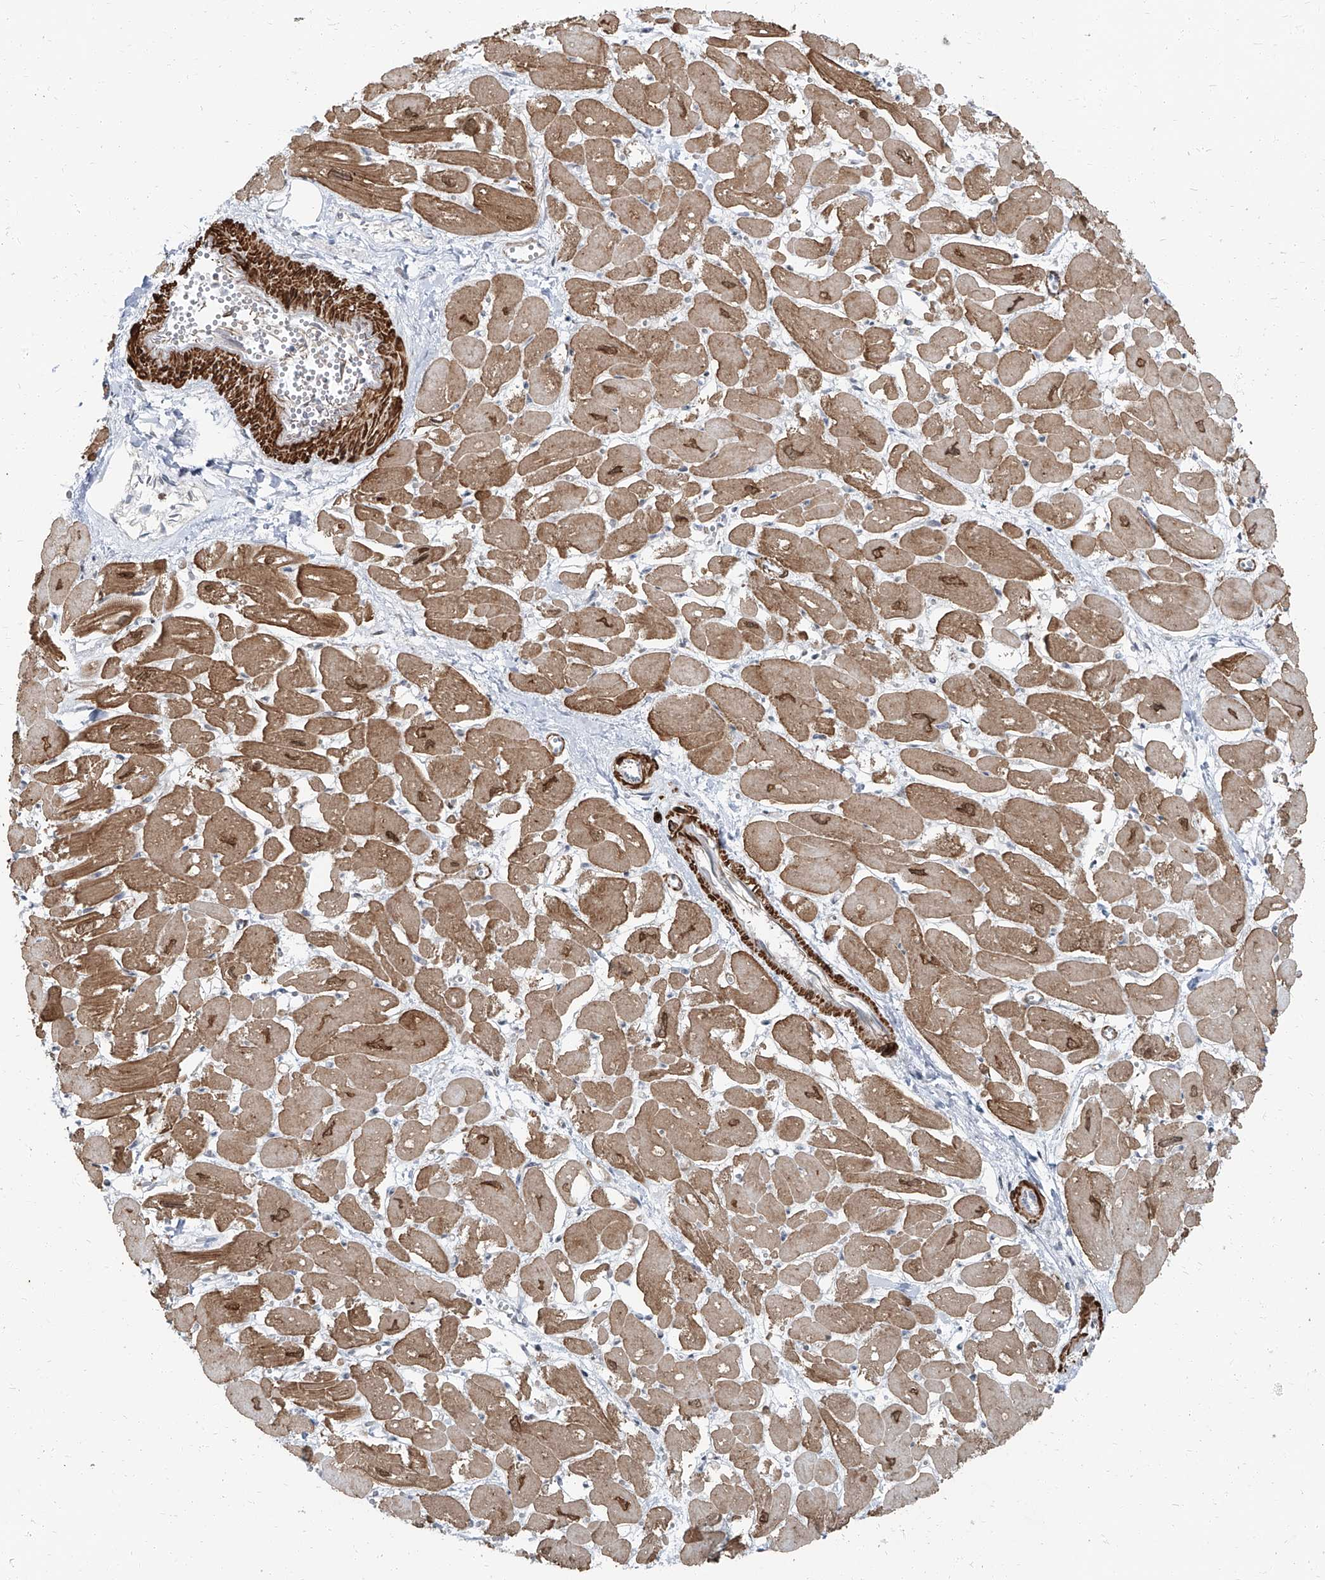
{"staining": {"intensity": "moderate", "quantity": ">75%", "location": "cytoplasmic/membranous,nuclear"}, "tissue": "heart muscle", "cell_type": "Cardiomyocytes", "image_type": "normal", "snomed": [{"axis": "morphology", "description": "Normal tissue, NOS"}, {"axis": "topography", "description": "Heart"}], "caption": "A brown stain labels moderate cytoplasmic/membranous,nuclear expression of a protein in cardiomyocytes of unremarkable heart muscle. The protein of interest is shown in brown color, while the nuclei are stained blue.", "gene": "TXLNB", "patient": {"sex": "male", "age": 54}}